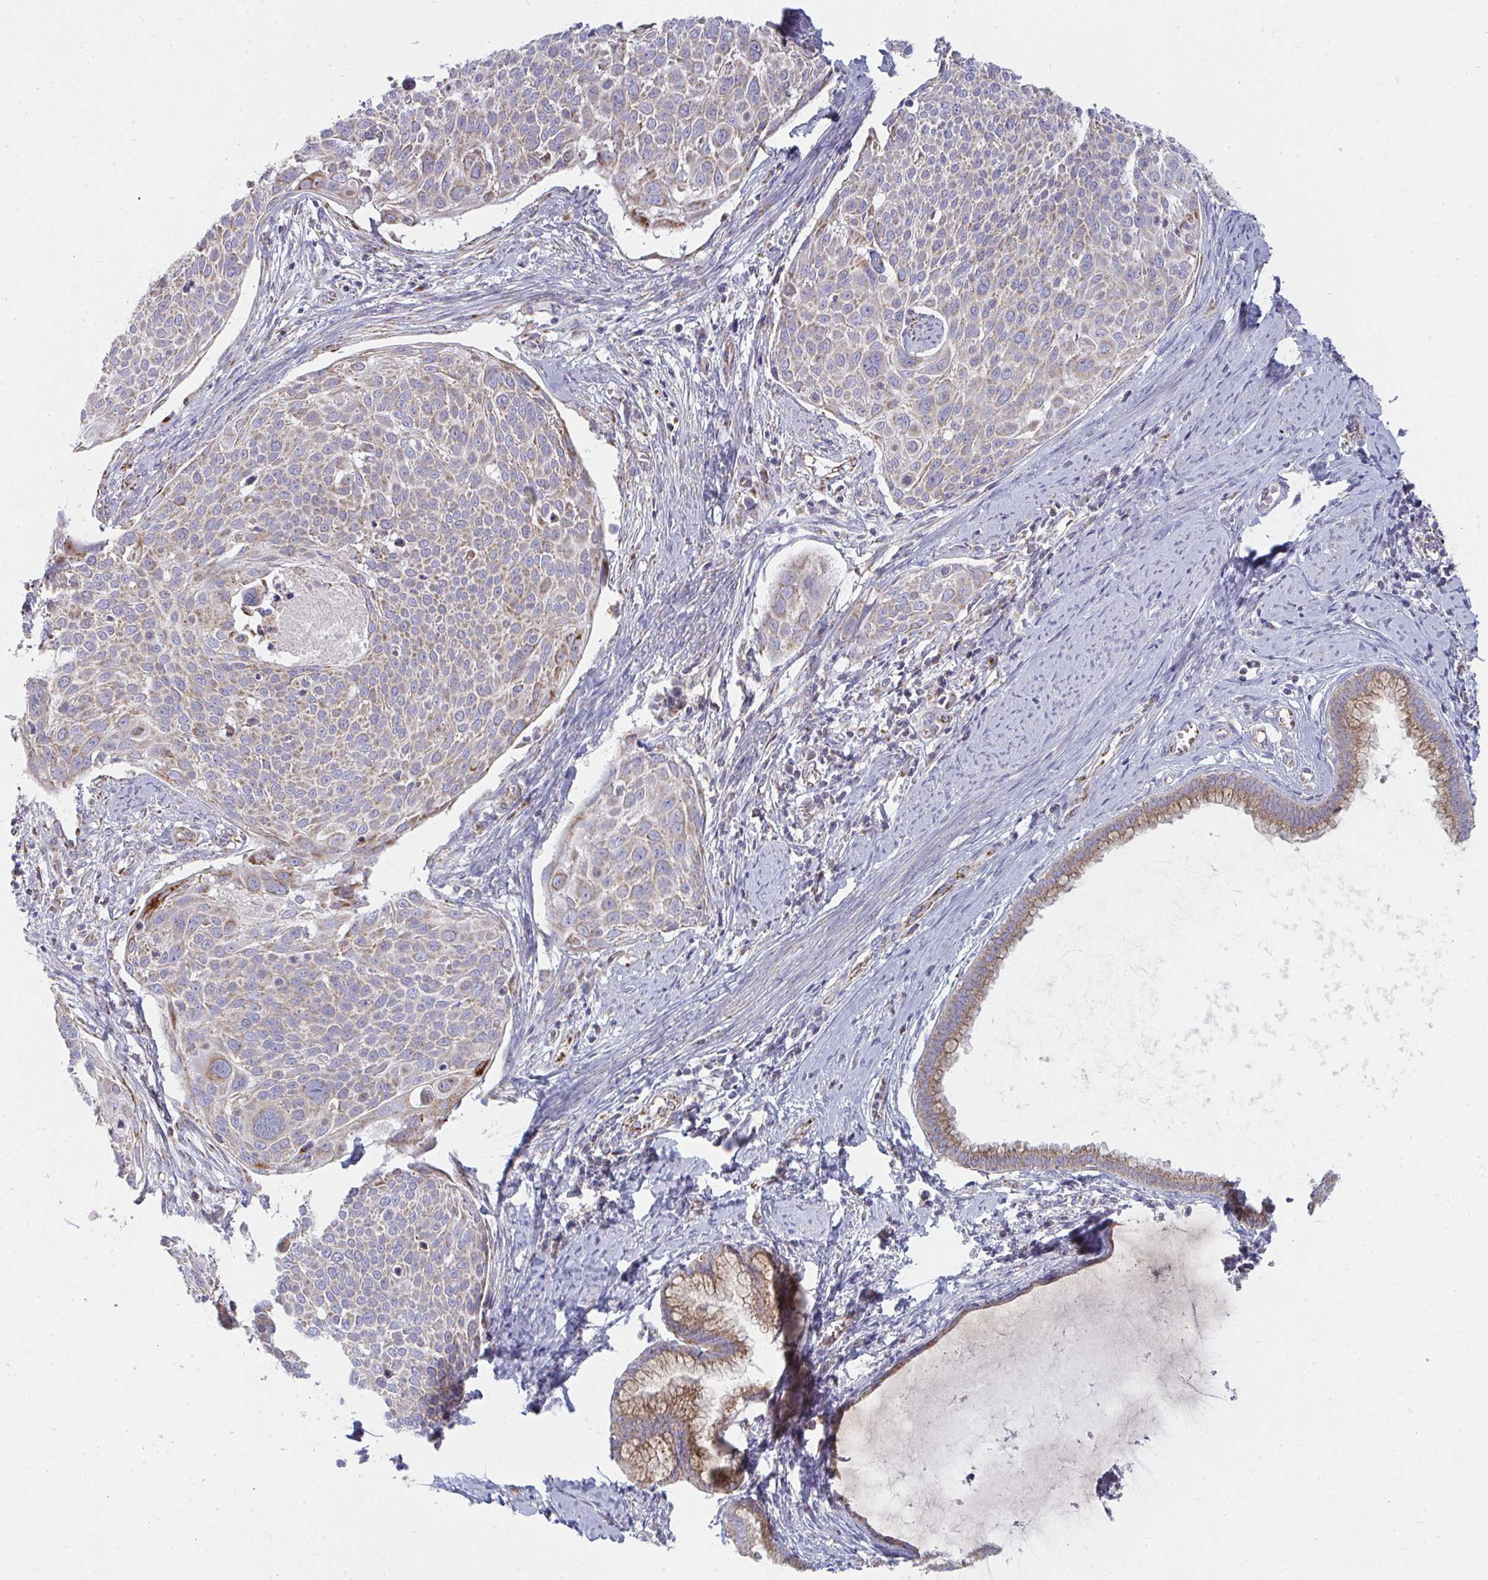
{"staining": {"intensity": "weak", "quantity": "25%-75%", "location": "cytoplasmic/membranous"}, "tissue": "cervical cancer", "cell_type": "Tumor cells", "image_type": "cancer", "snomed": [{"axis": "morphology", "description": "Squamous cell carcinoma, NOS"}, {"axis": "topography", "description": "Cervix"}], "caption": "A brown stain labels weak cytoplasmic/membranous expression of a protein in human squamous cell carcinoma (cervical) tumor cells.", "gene": "FAHD1", "patient": {"sex": "female", "age": 39}}